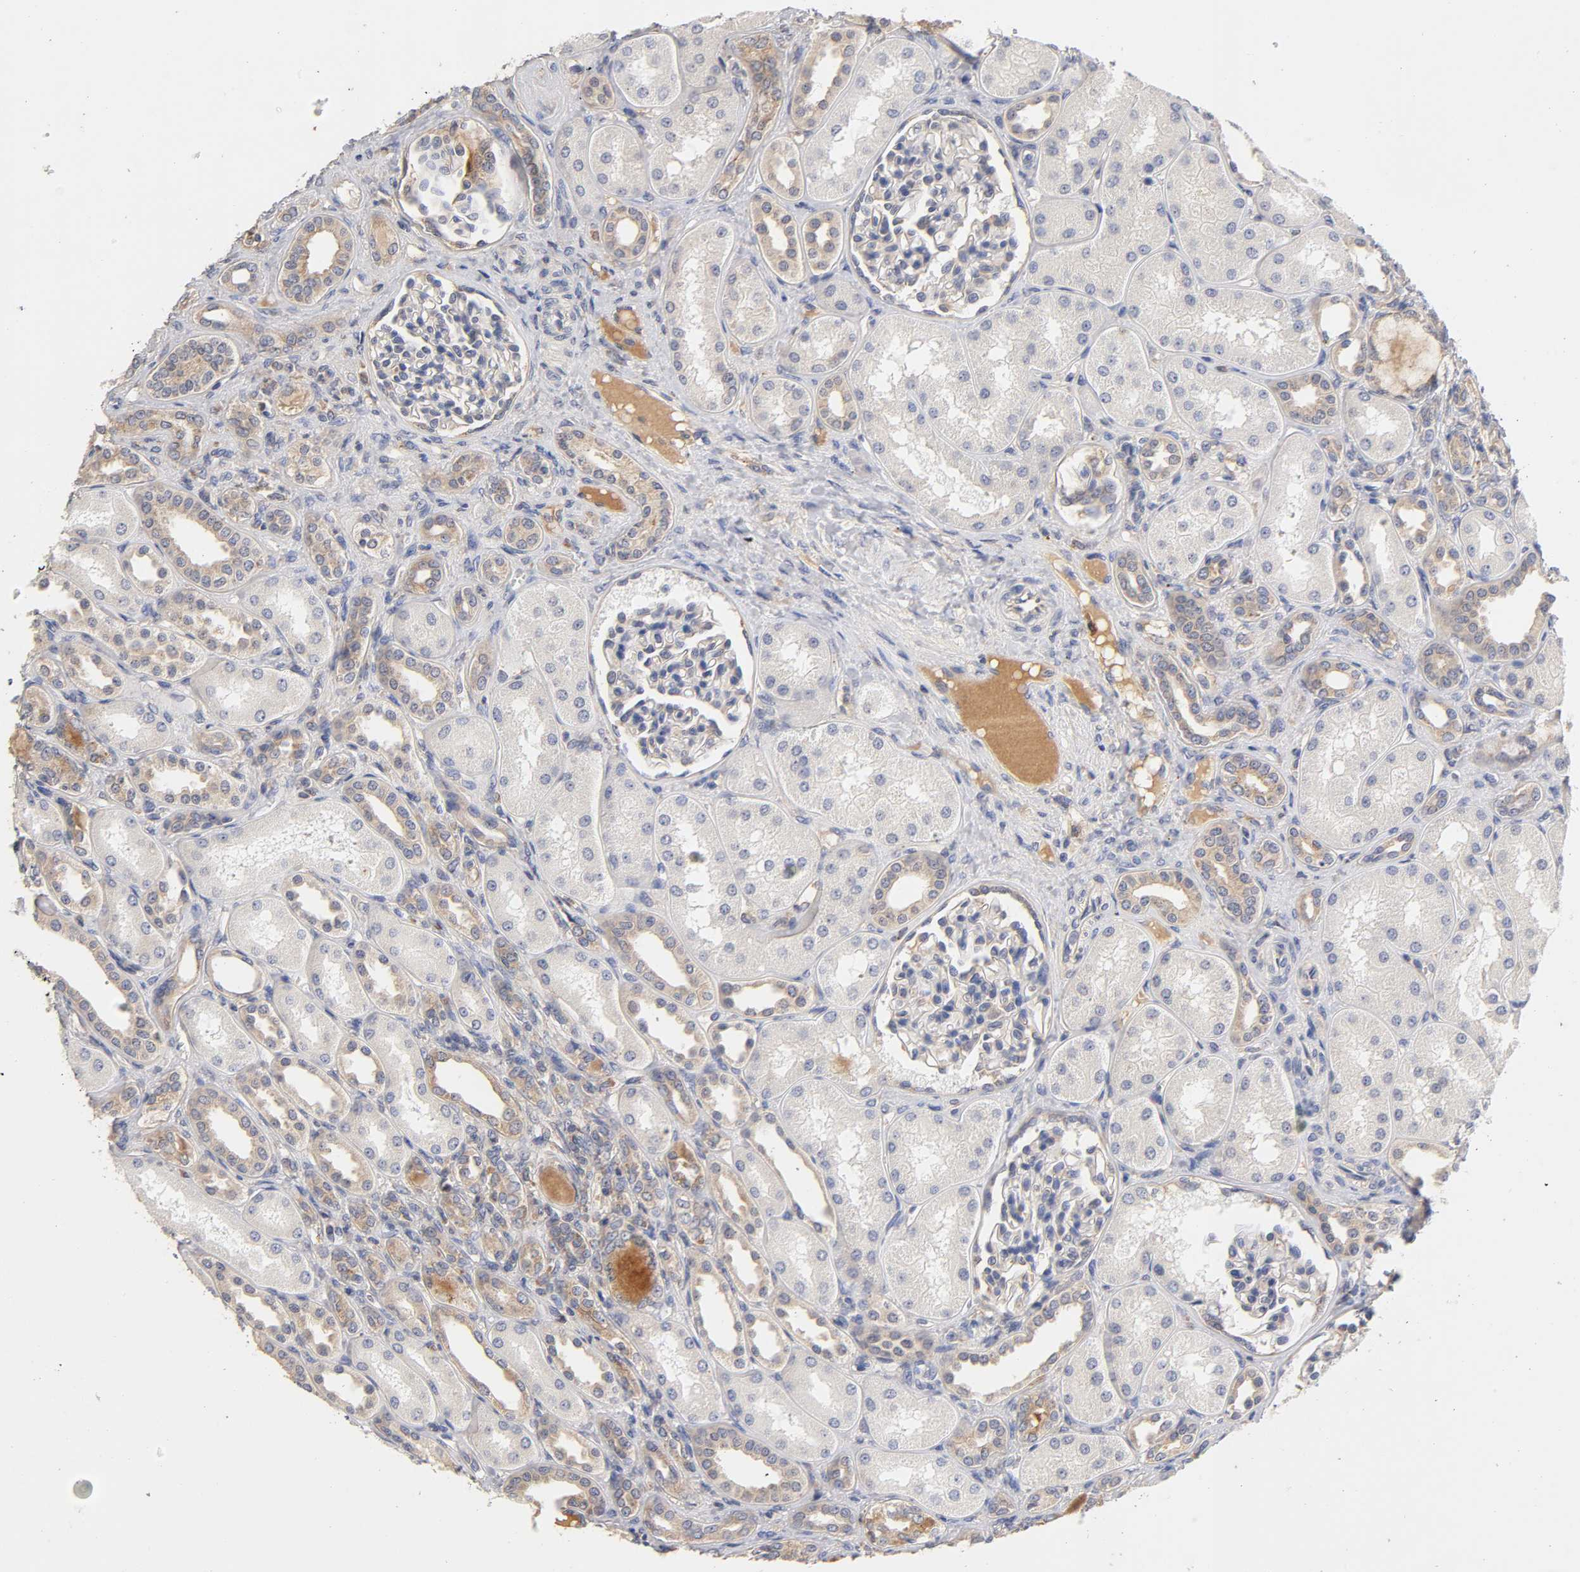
{"staining": {"intensity": "weak", "quantity": "25%-75%", "location": "cytoplasmic/membranous"}, "tissue": "kidney", "cell_type": "Cells in glomeruli", "image_type": "normal", "snomed": [{"axis": "morphology", "description": "Normal tissue, NOS"}, {"axis": "topography", "description": "Kidney"}], "caption": "Protein staining shows weak cytoplasmic/membranous positivity in about 25%-75% of cells in glomeruli in normal kidney.", "gene": "RPS29", "patient": {"sex": "male", "age": 7}}